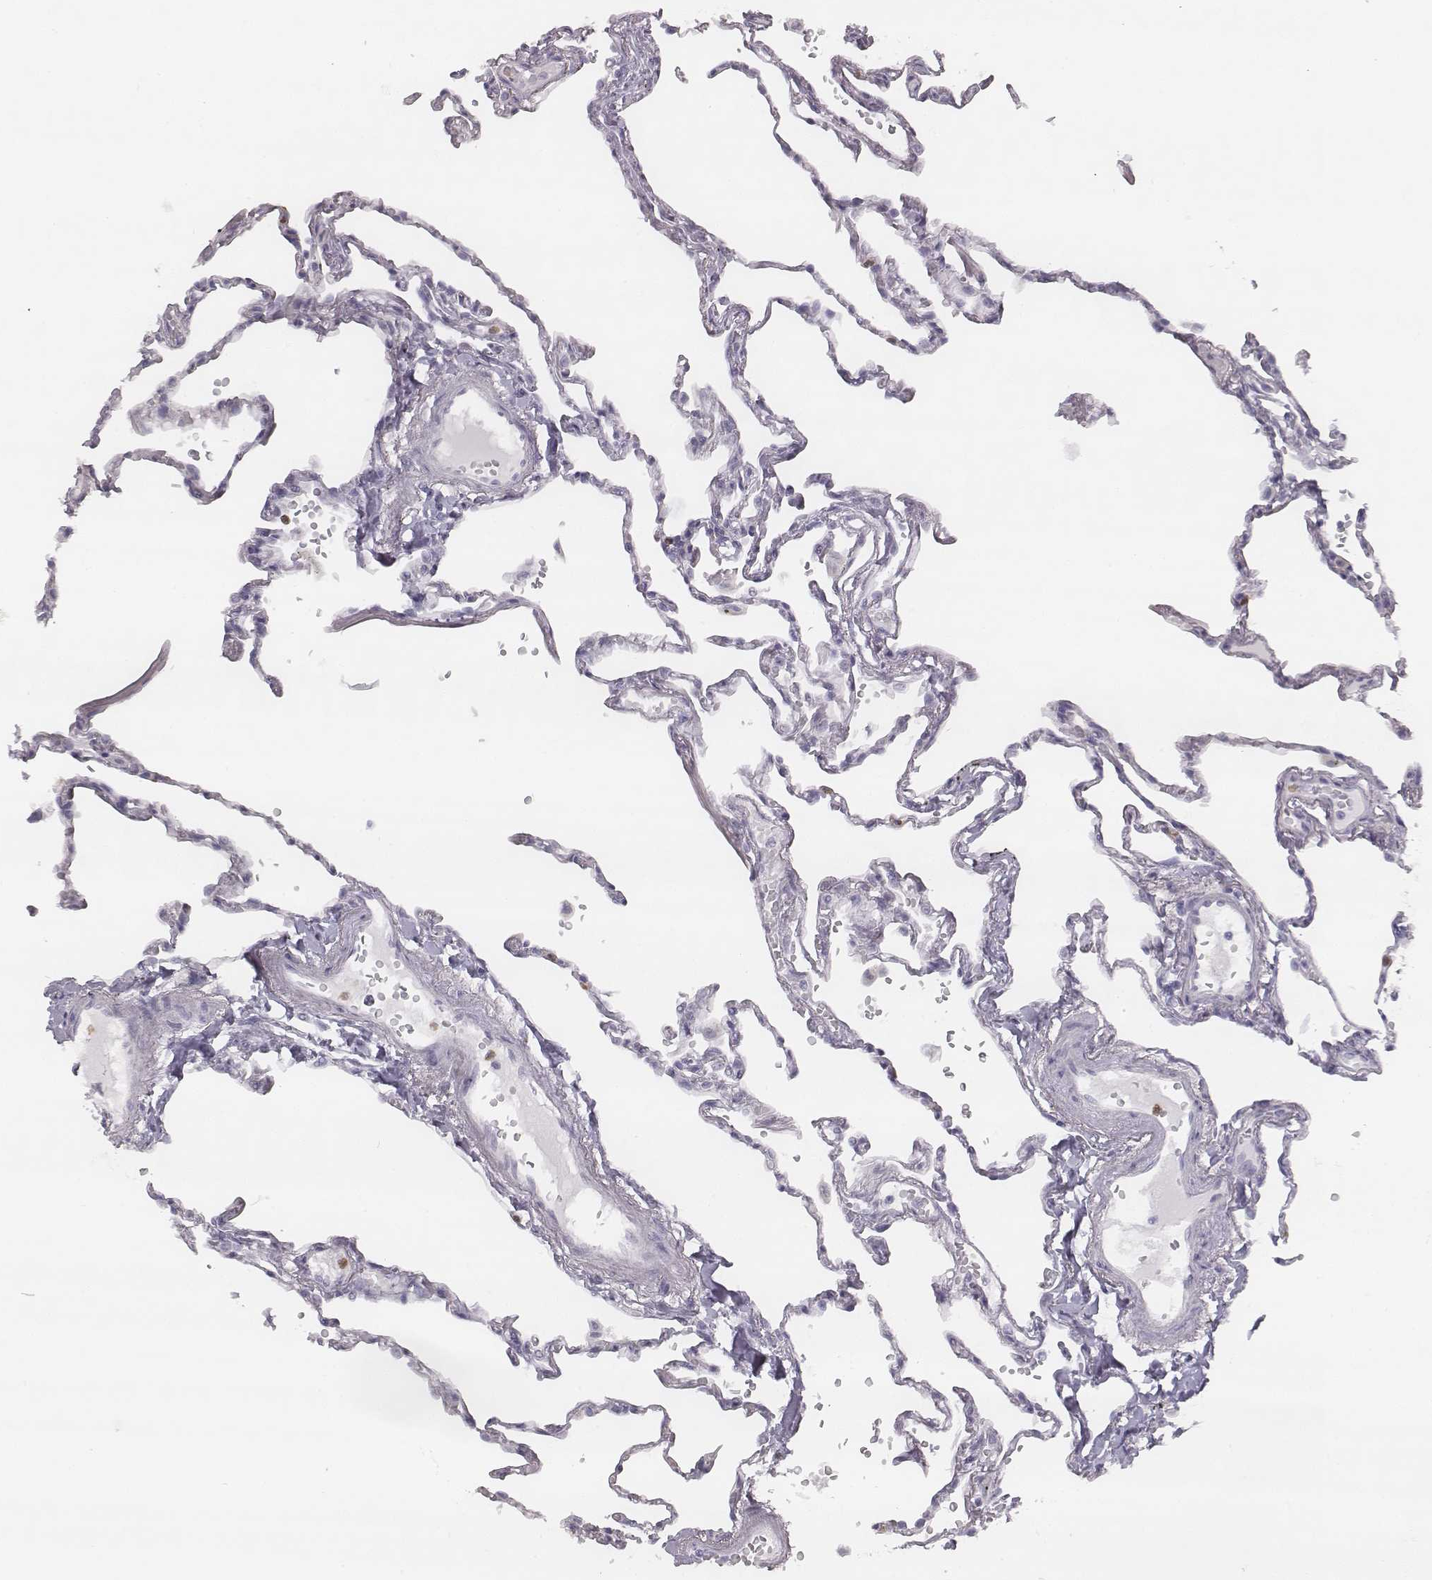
{"staining": {"intensity": "negative", "quantity": "none", "location": "none"}, "tissue": "lung", "cell_type": "Alveolar cells", "image_type": "normal", "snomed": [{"axis": "morphology", "description": "Normal tissue, NOS"}, {"axis": "topography", "description": "Lung"}], "caption": "Photomicrograph shows no significant protein staining in alveolar cells of unremarkable lung.", "gene": "KCNJ12", "patient": {"sex": "male", "age": 78}}